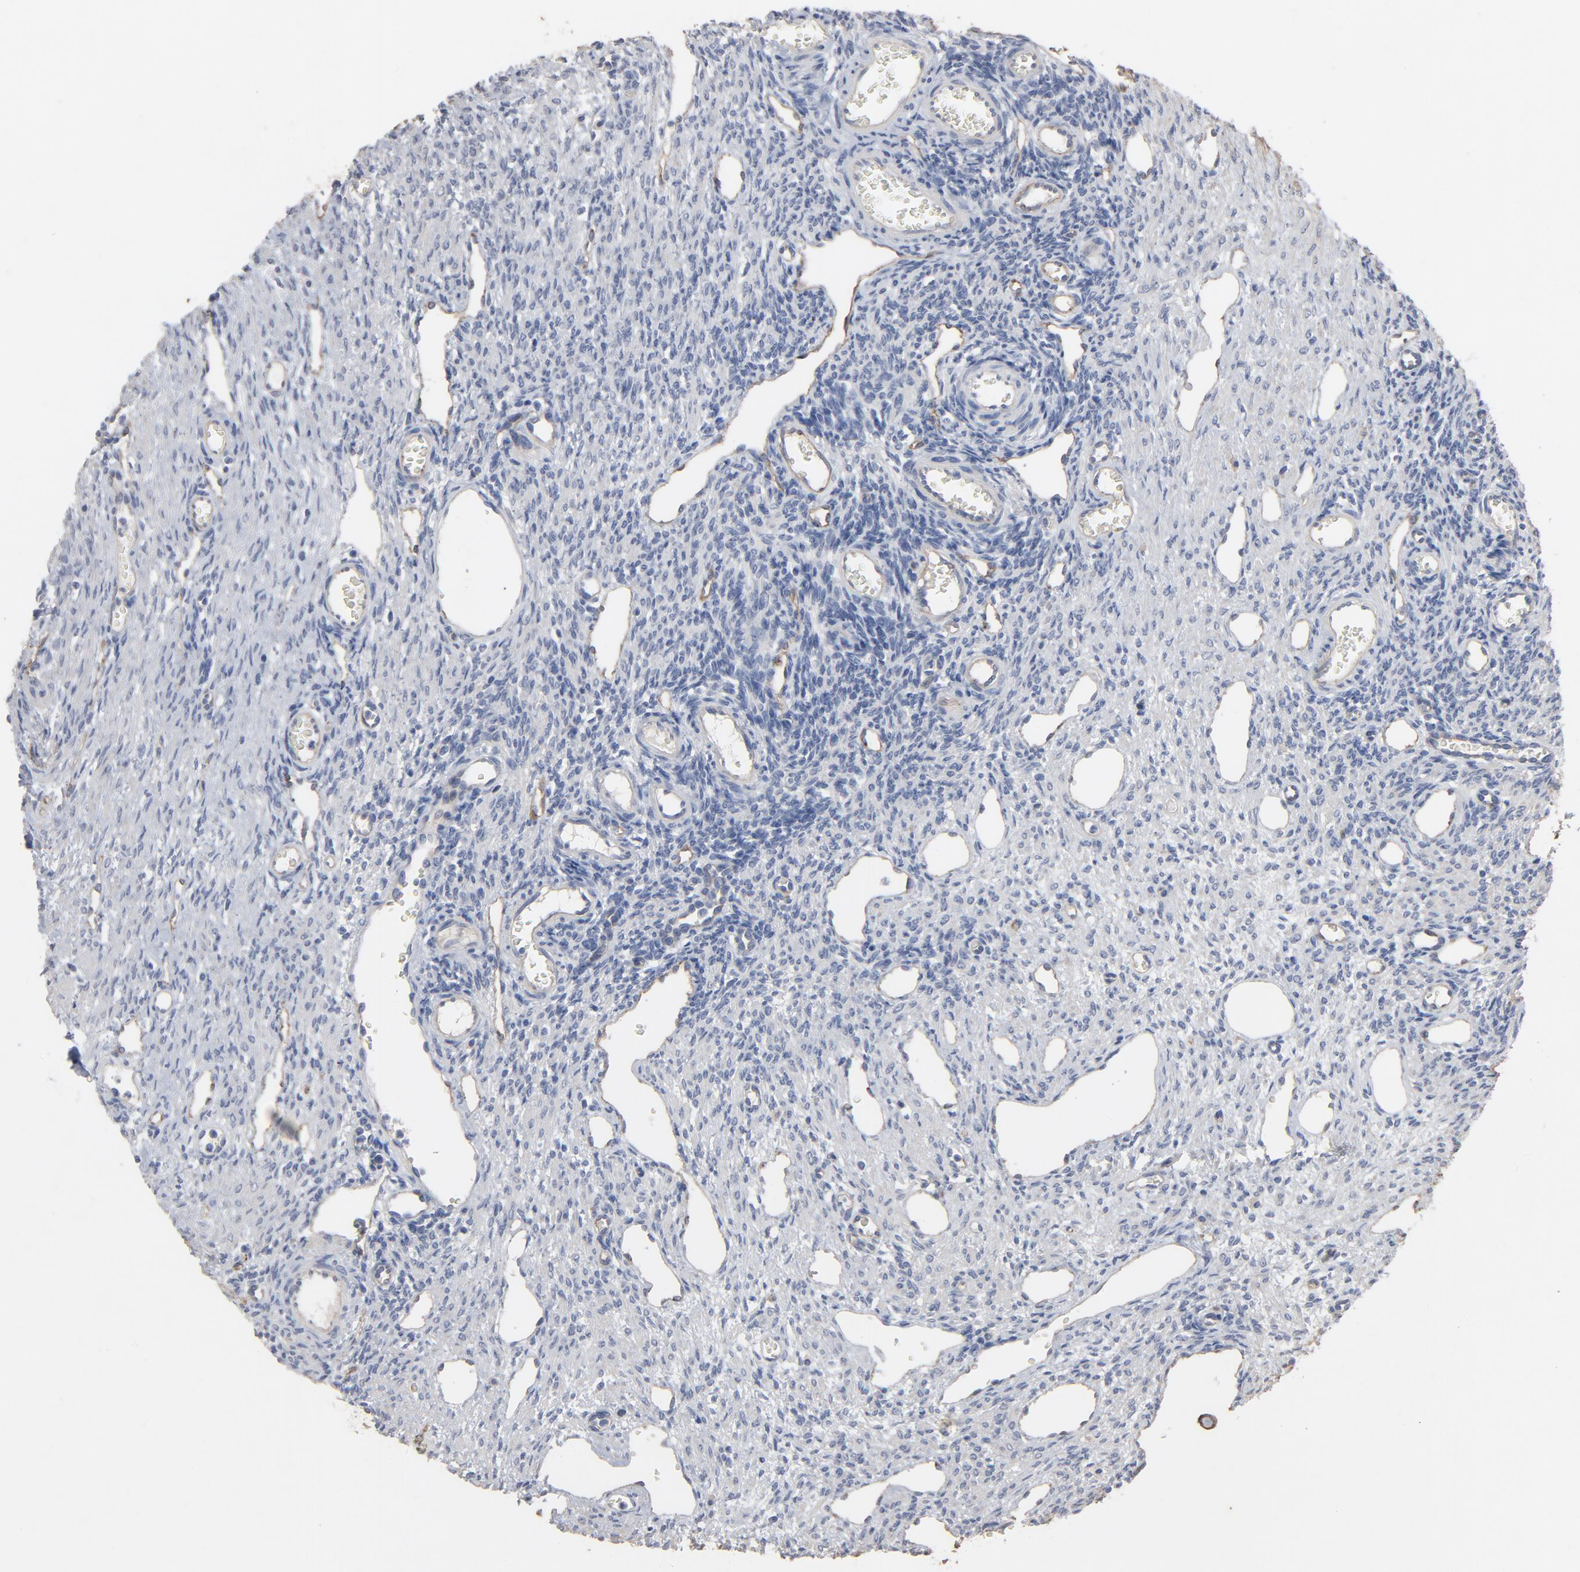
{"staining": {"intensity": "negative", "quantity": "none", "location": "none"}, "tissue": "ovary", "cell_type": "Ovarian stroma cells", "image_type": "normal", "snomed": [{"axis": "morphology", "description": "Normal tissue, NOS"}, {"axis": "topography", "description": "Ovary"}], "caption": "A high-resolution micrograph shows immunohistochemistry (IHC) staining of normal ovary, which demonstrates no significant positivity in ovarian stroma cells. Brightfield microscopy of immunohistochemistry stained with DAB (3,3'-diaminobenzidine) (brown) and hematoxylin (blue), captured at high magnification.", "gene": "KDR", "patient": {"sex": "female", "age": 33}}